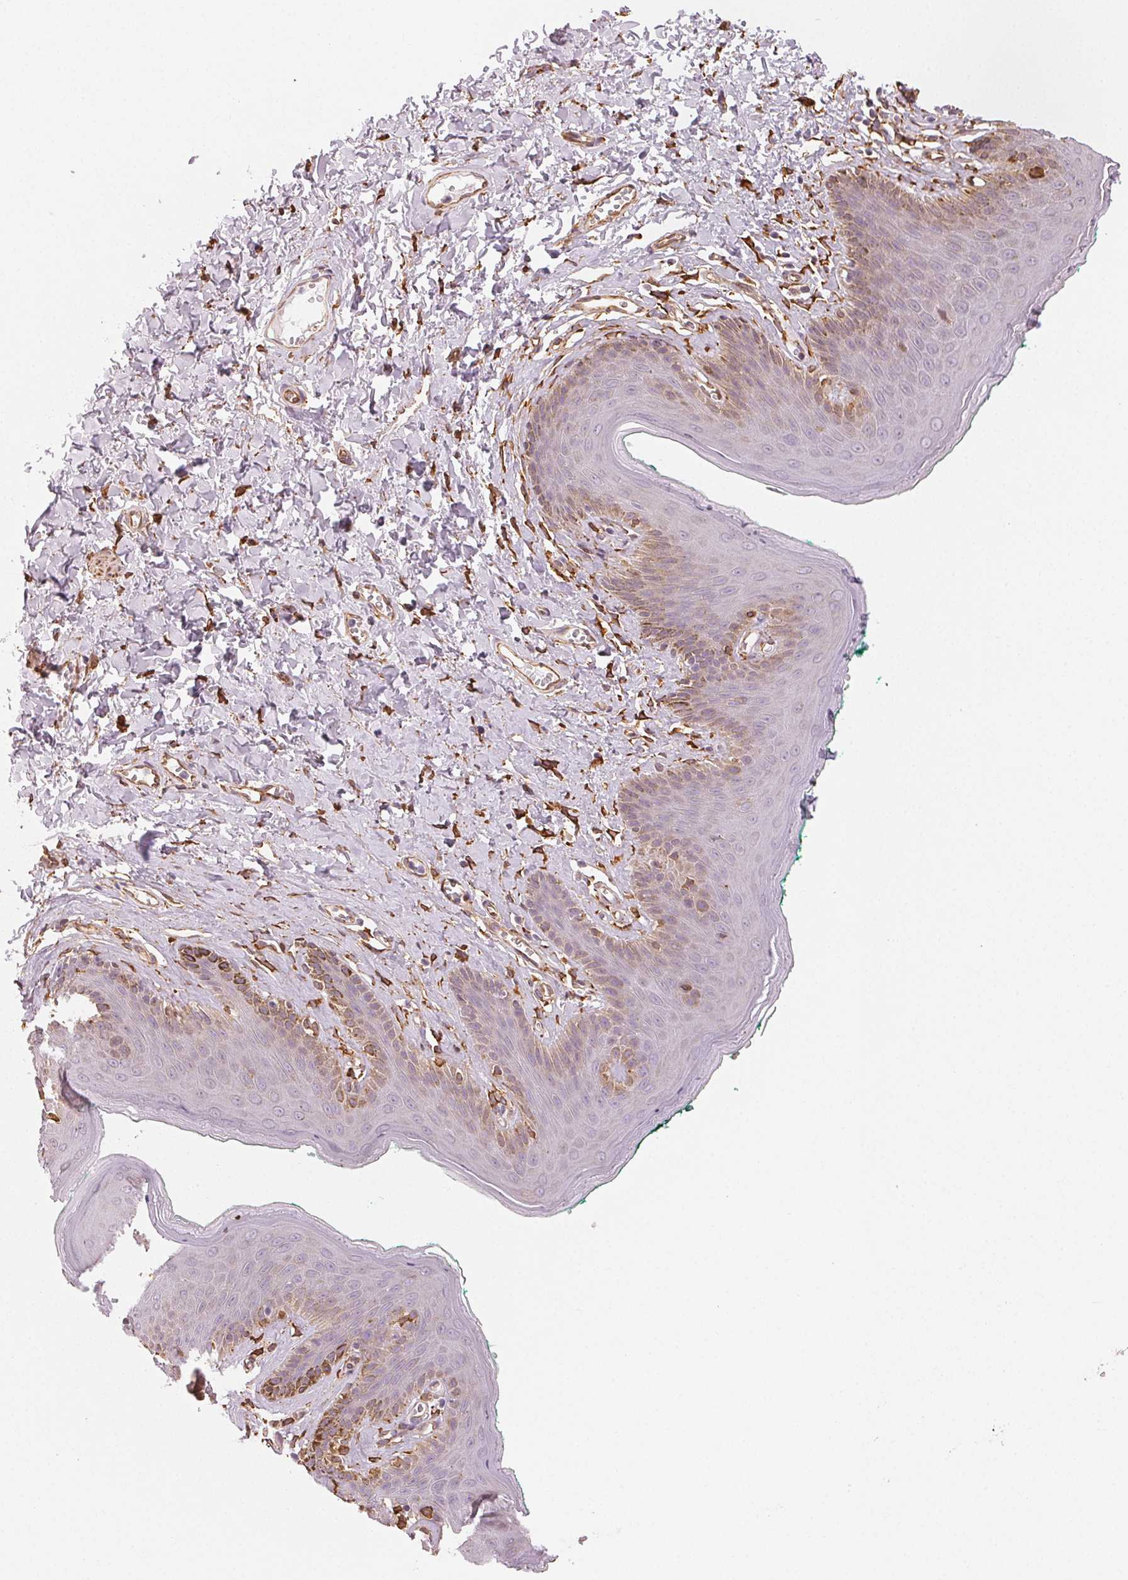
{"staining": {"intensity": "moderate", "quantity": "<25%", "location": "cytoplasmic/membranous"}, "tissue": "skin", "cell_type": "Epidermal cells", "image_type": "normal", "snomed": [{"axis": "morphology", "description": "Normal tissue, NOS"}, {"axis": "topography", "description": "Vulva"}, {"axis": "topography", "description": "Peripheral nerve tissue"}], "caption": "Immunohistochemistry (IHC) micrograph of benign skin: human skin stained using immunohistochemistry demonstrates low levels of moderate protein expression localized specifically in the cytoplasmic/membranous of epidermal cells, appearing as a cytoplasmic/membranous brown color.", "gene": "RCN3", "patient": {"sex": "female", "age": 66}}